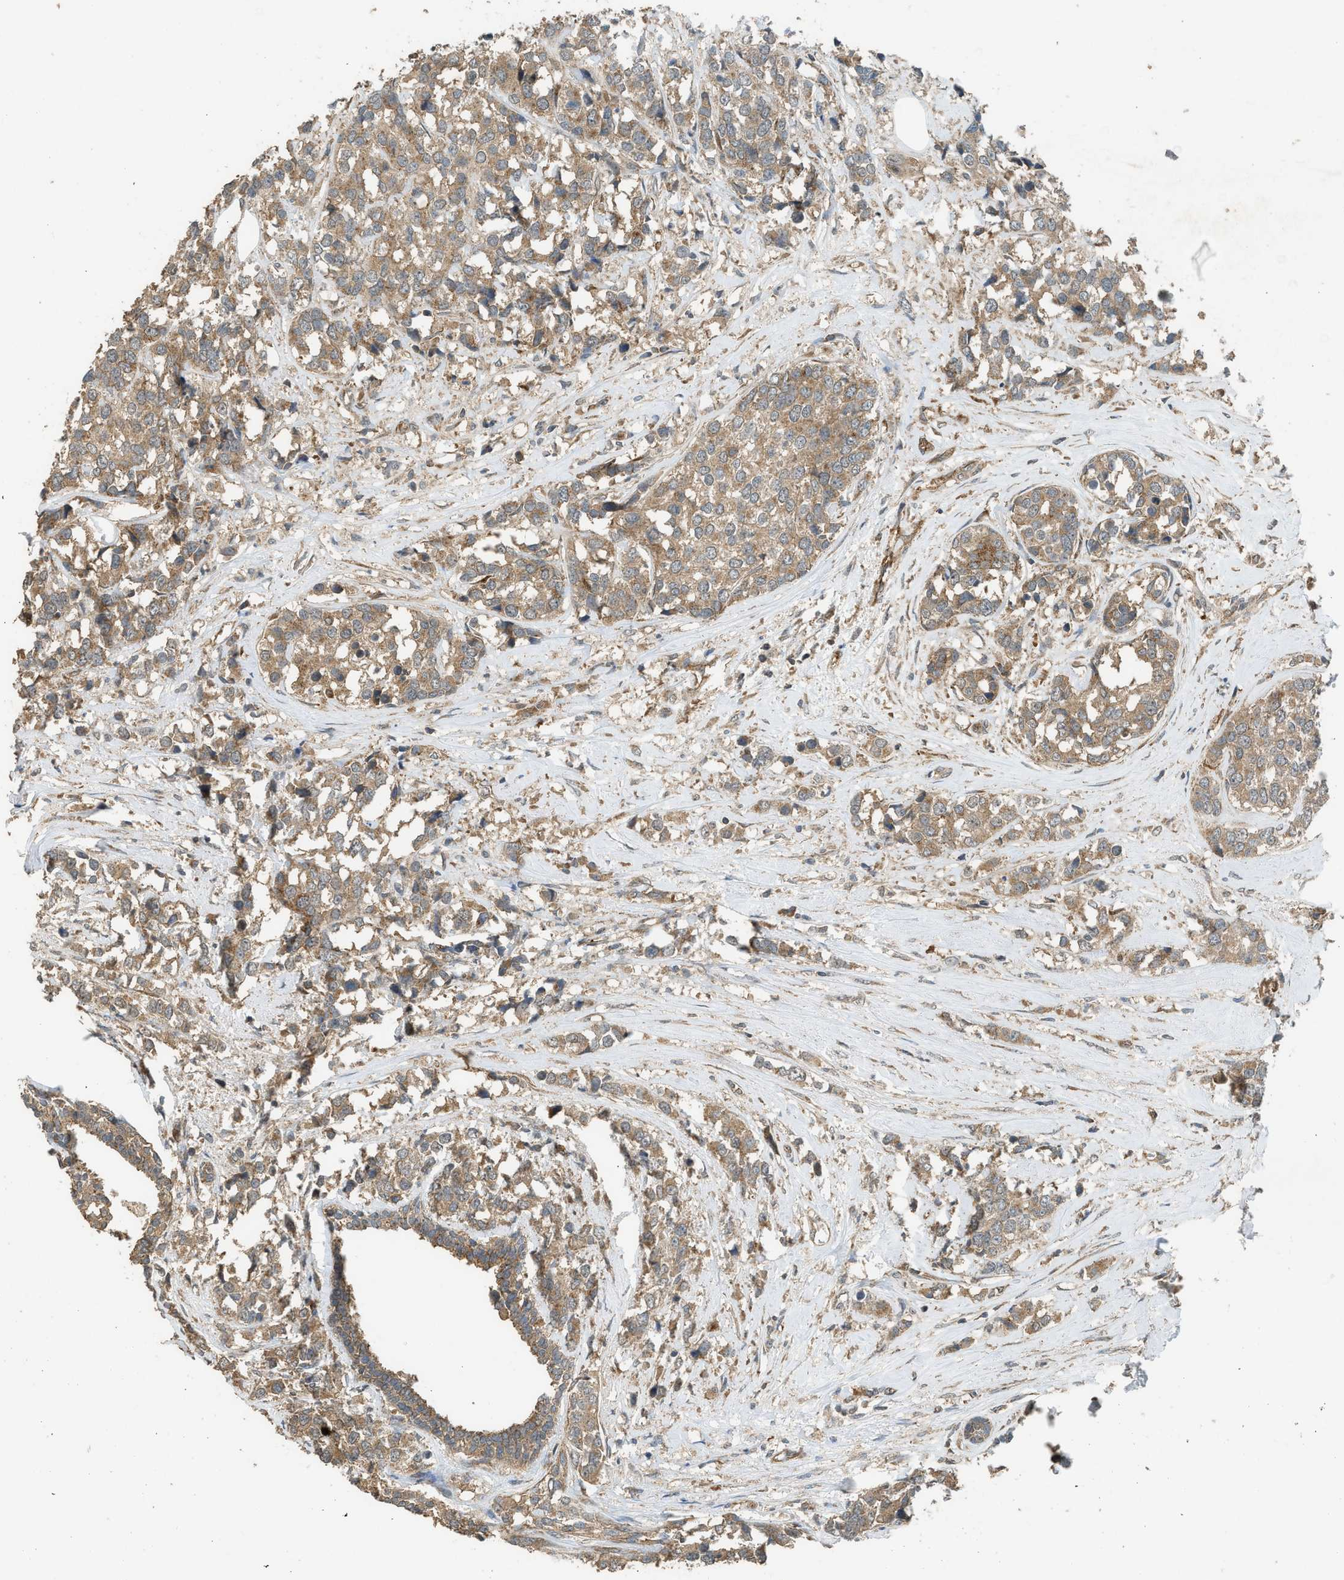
{"staining": {"intensity": "moderate", "quantity": ">75%", "location": "cytoplasmic/membranous"}, "tissue": "breast cancer", "cell_type": "Tumor cells", "image_type": "cancer", "snomed": [{"axis": "morphology", "description": "Lobular carcinoma"}, {"axis": "topography", "description": "Breast"}], "caption": "About >75% of tumor cells in breast lobular carcinoma demonstrate moderate cytoplasmic/membranous protein expression as visualized by brown immunohistochemical staining.", "gene": "HIP1R", "patient": {"sex": "female", "age": 59}}